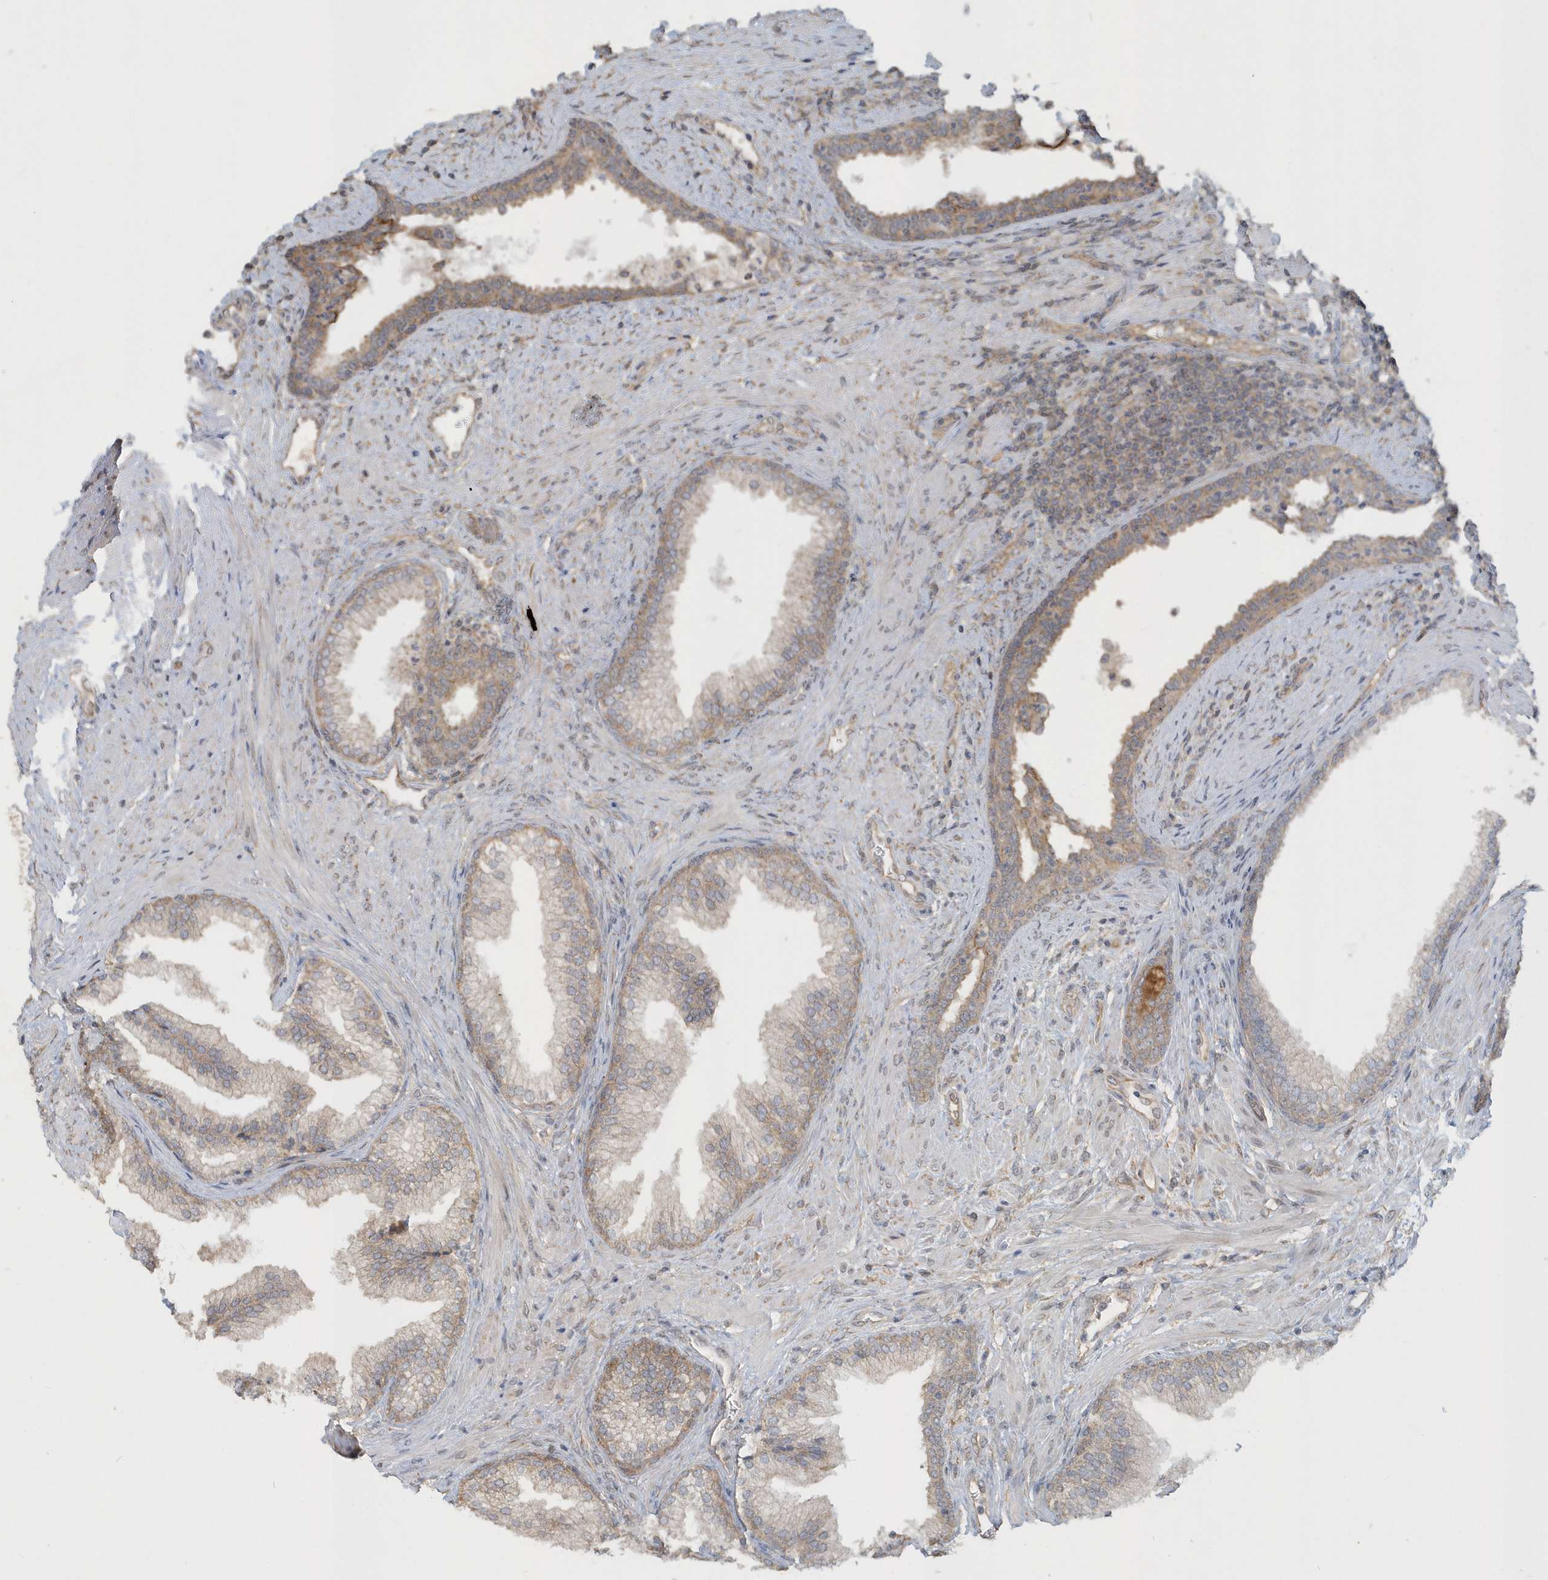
{"staining": {"intensity": "moderate", "quantity": ">75%", "location": "cytoplasmic/membranous"}, "tissue": "prostate", "cell_type": "Glandular cells", "image_type": "normal", "snomed": [{"axis": "morphology", "description": "Normal tissue, NOS"}, {"axis": "topography", "description": "Prostate"}], "caption": "Moderate cytoplasmic/membranous positivity for a protein is present in about >75% of glandular cells of unremarkable prostate using IHC.", "gene": "STIM2", "patient": {"sex": "male", "age": 76}}